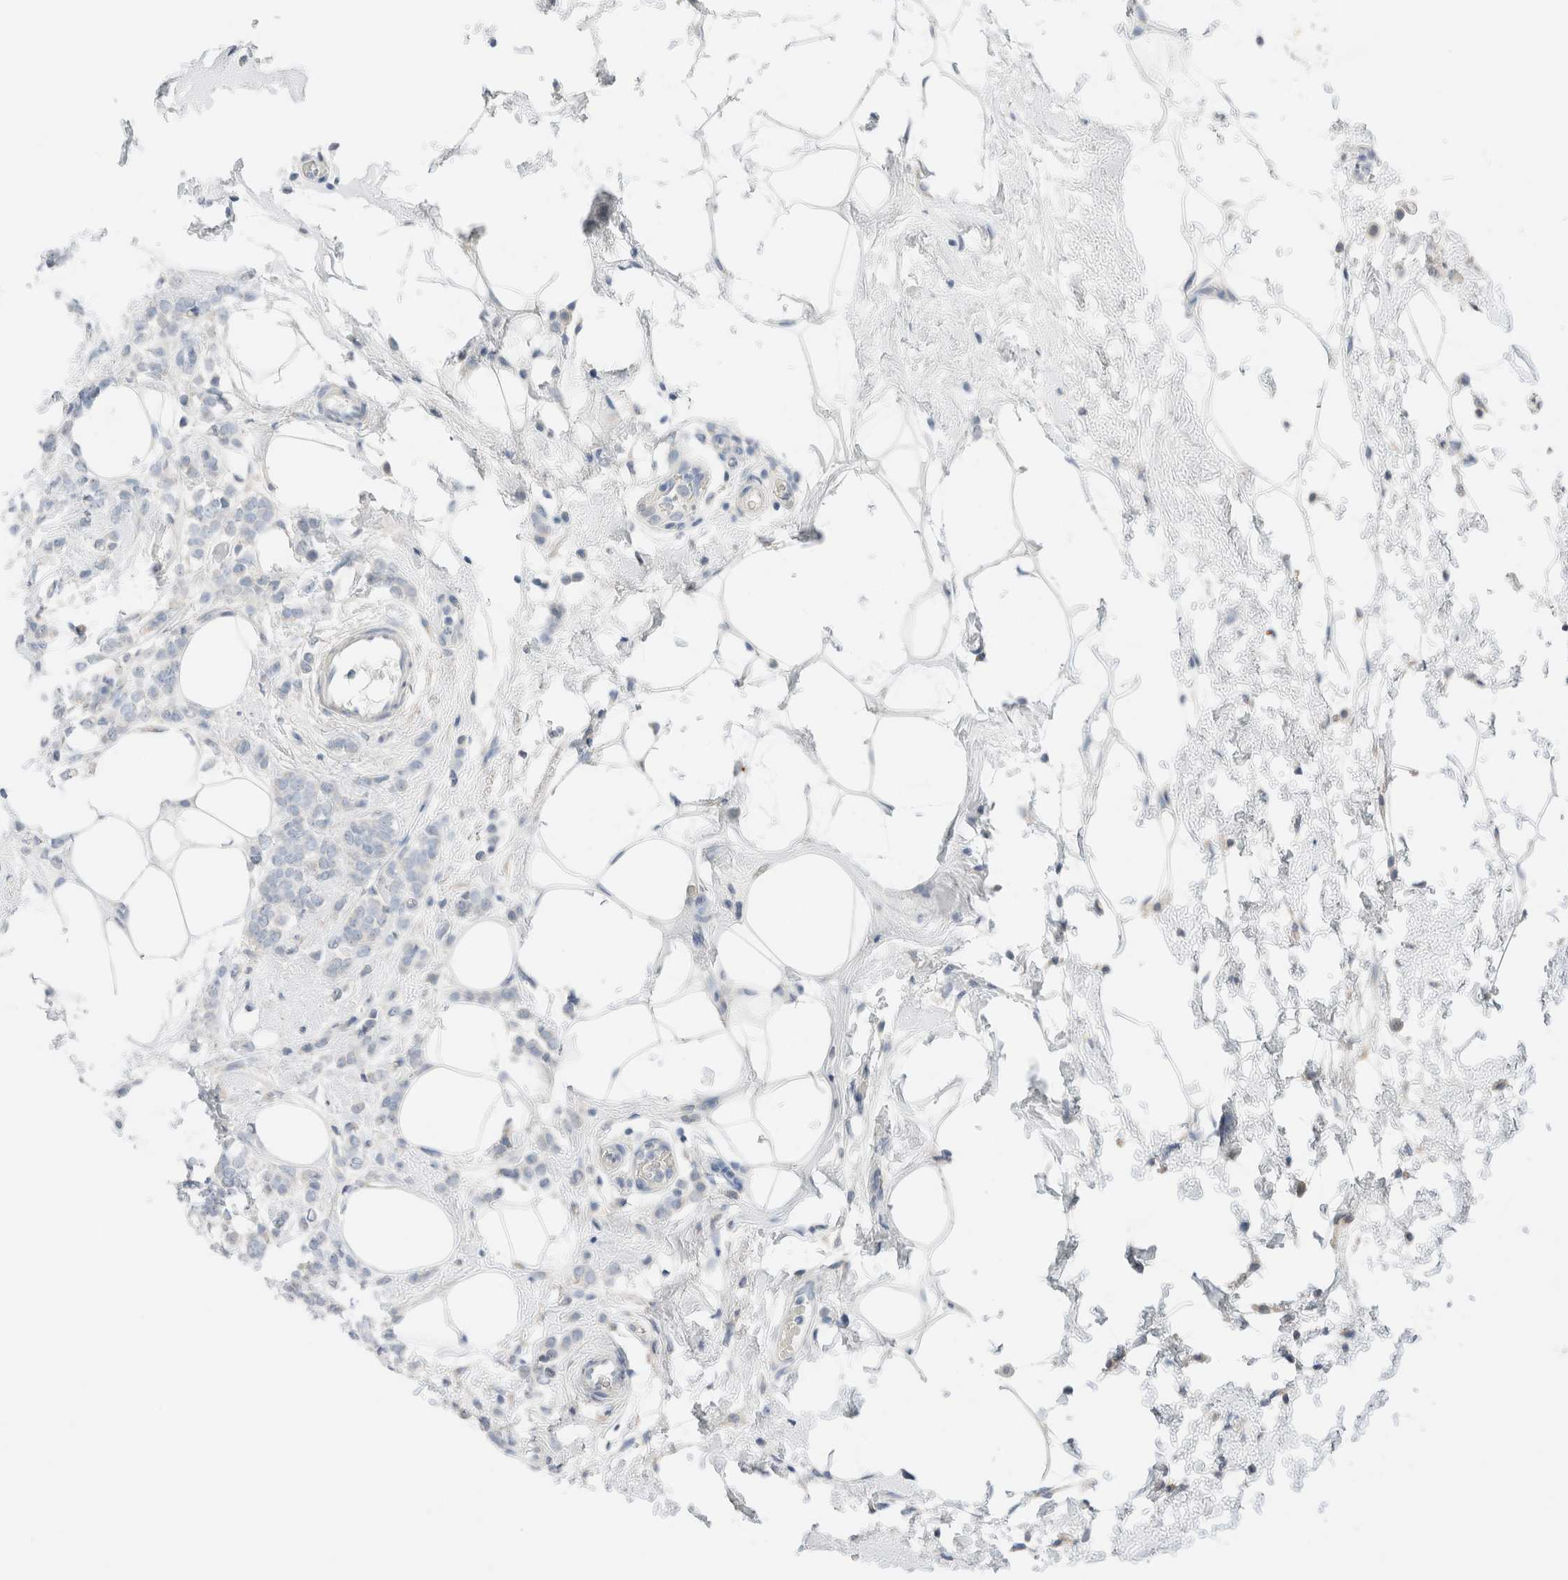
{"staining": {"intensity": "negative", "quantity": "none", "location": "none"}, "tissue": "breast cancer", "cell_type": "Tumor cells", "image_type": "cancer", "snomed": [{"axis": "morphology", "description": "Lobular carcinoma"}, {"axis": "topography", "description": "Breast"}], "caption": "An image of breast lobular carcinoma stained for a protein exhibits no brown staining in tumor cells.", "gene": "PCM1", "patient": {"sex": "female", "age": 50}}